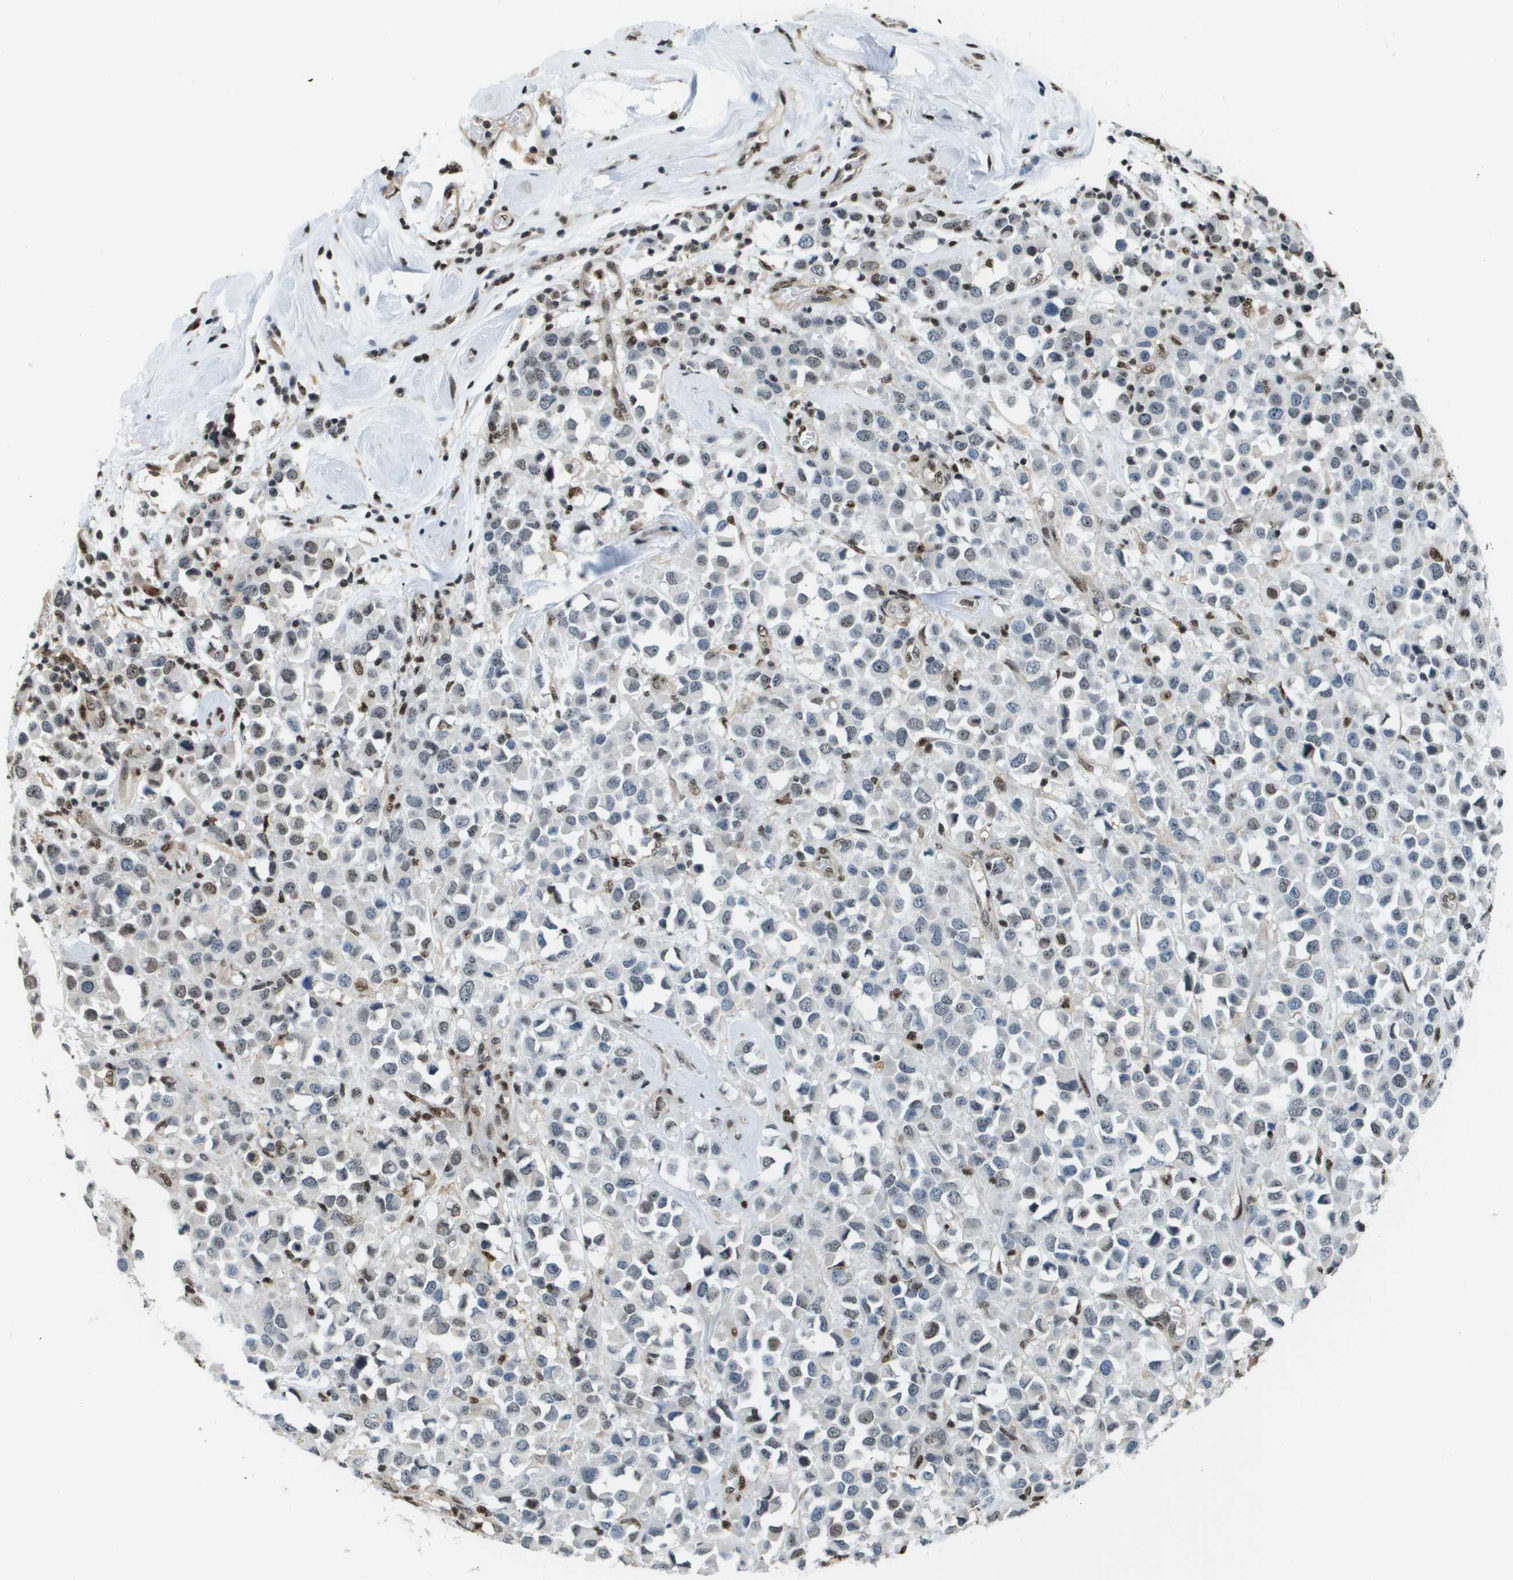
{"staining": {"intensity": "weak", "quantity": "<25%", "location": "nuclear"}, "tissue": "breast cancer", "cell_type": "Tumor cells", "image_type": "cancer", "snomed": [{"axis": "morphology", "description": "Duct carcinoma"}, {"axis": "topography", "description": "Breast"}], "caption": "This is an immunohistochemistry (IHC) histopathology image of human invasive ductal carcinoma (breast). There is no staining in tumor cells.", "gene": "SP100", "patient": {"sex": "female", "age": 61}}